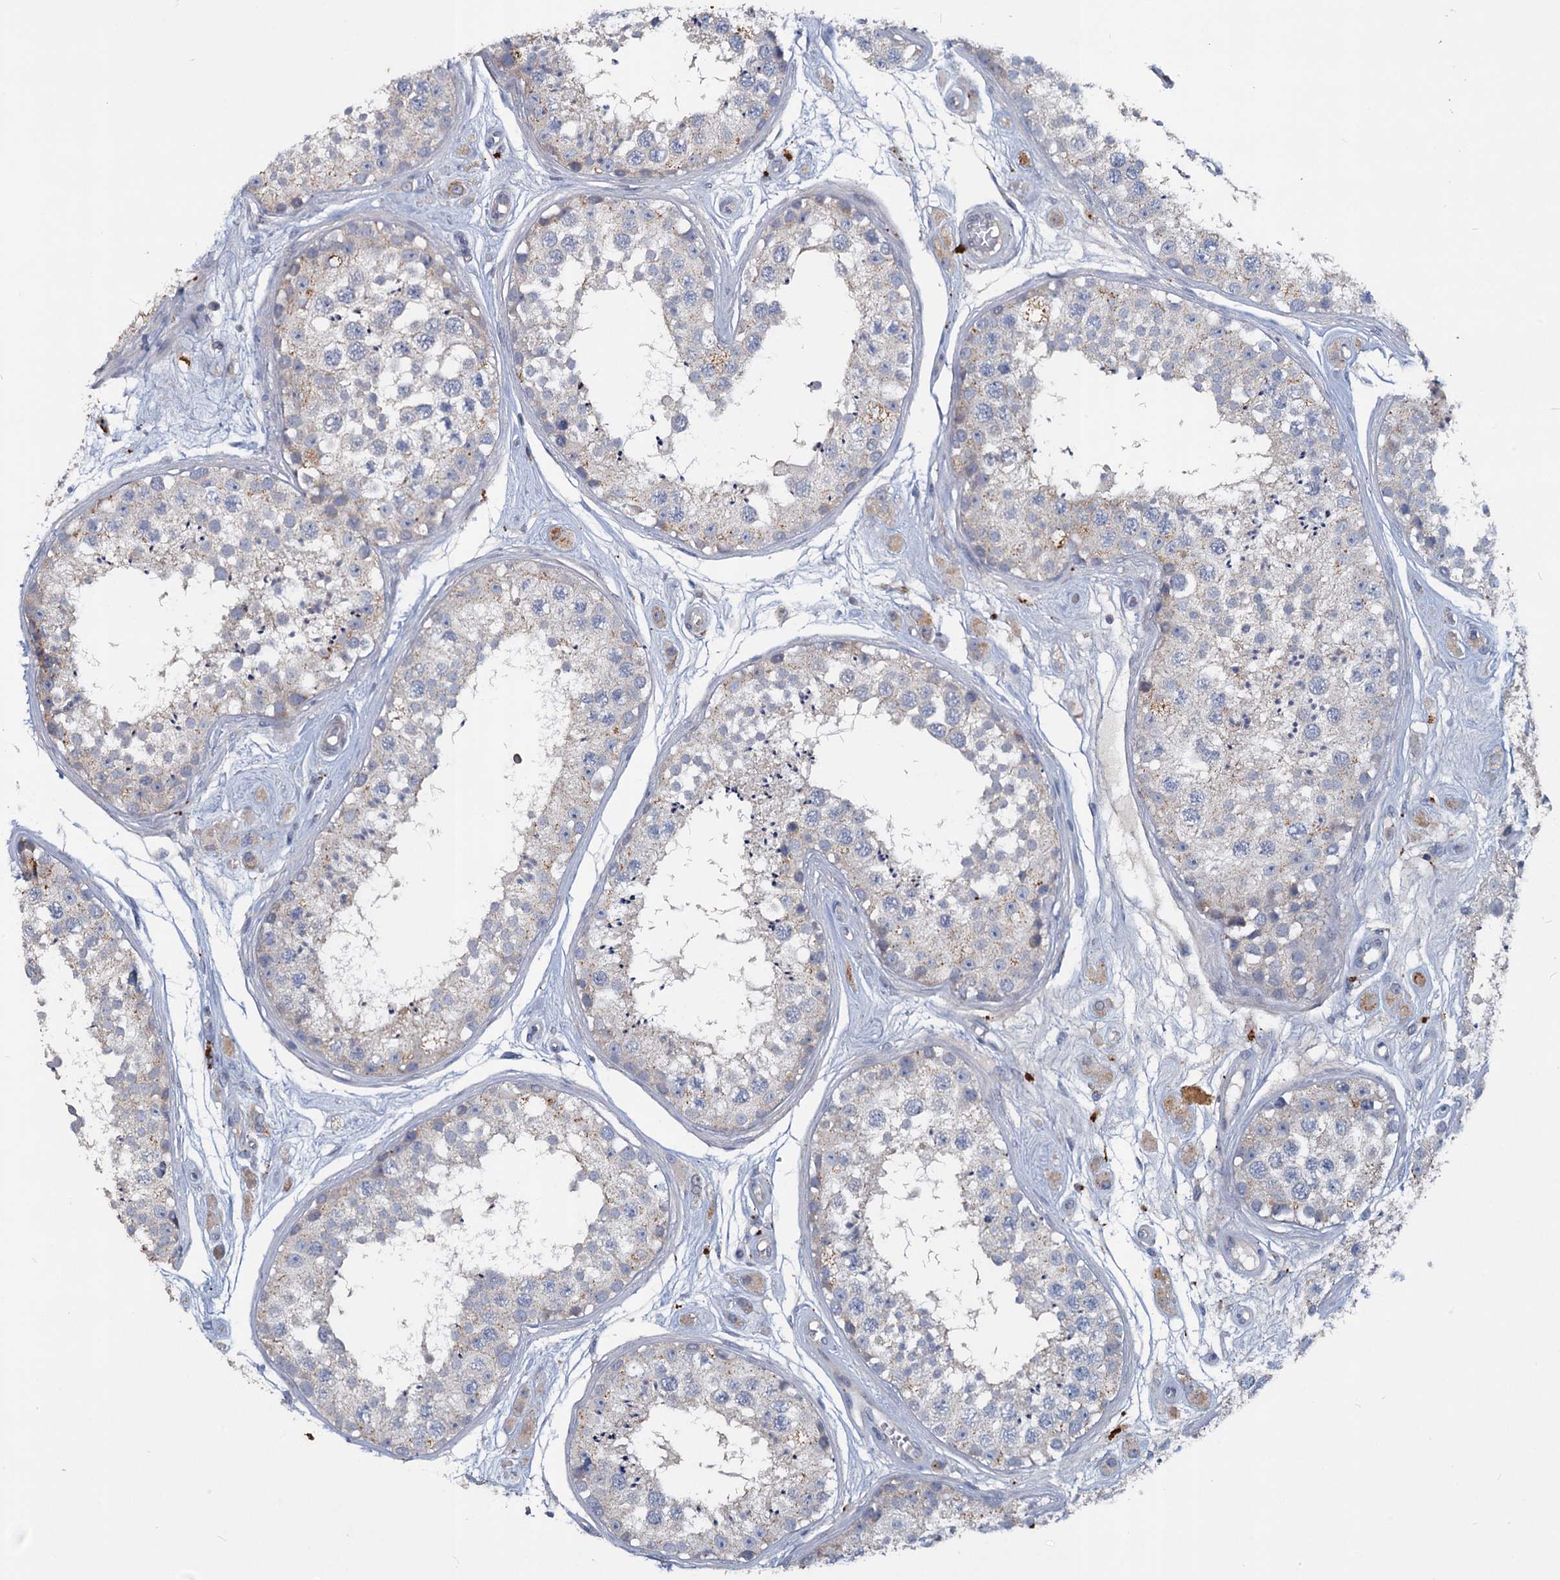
{"staining": {"intensity": "moderate", "quantity": "<25%", "location": "cytoplasmic/membranous"}, "tissue": "testis", "cell_type": "Cells in seminiferous ducts", "image_type": "normal", "snomed": [{"axis": "morphology", "description": "Normal tissue, NOS"}, {"axis": "topography", "description": "Testis"}], "caption": "High-magnification brightfield microscopy of unremarkable testis stained with DAB (3,3'-diaminobenzidine) (brown) and counterstained with hematoxylin (blue). cells in seminiferous ducts exhibit moderate cytoplasmic/membranous positivity is present in about<25% of cells. (DAB IHC, brown staining for protein, blue staining for nuclei).", "gene": "SLC2A7", "patient": {"sex": "male", "age": 25}}